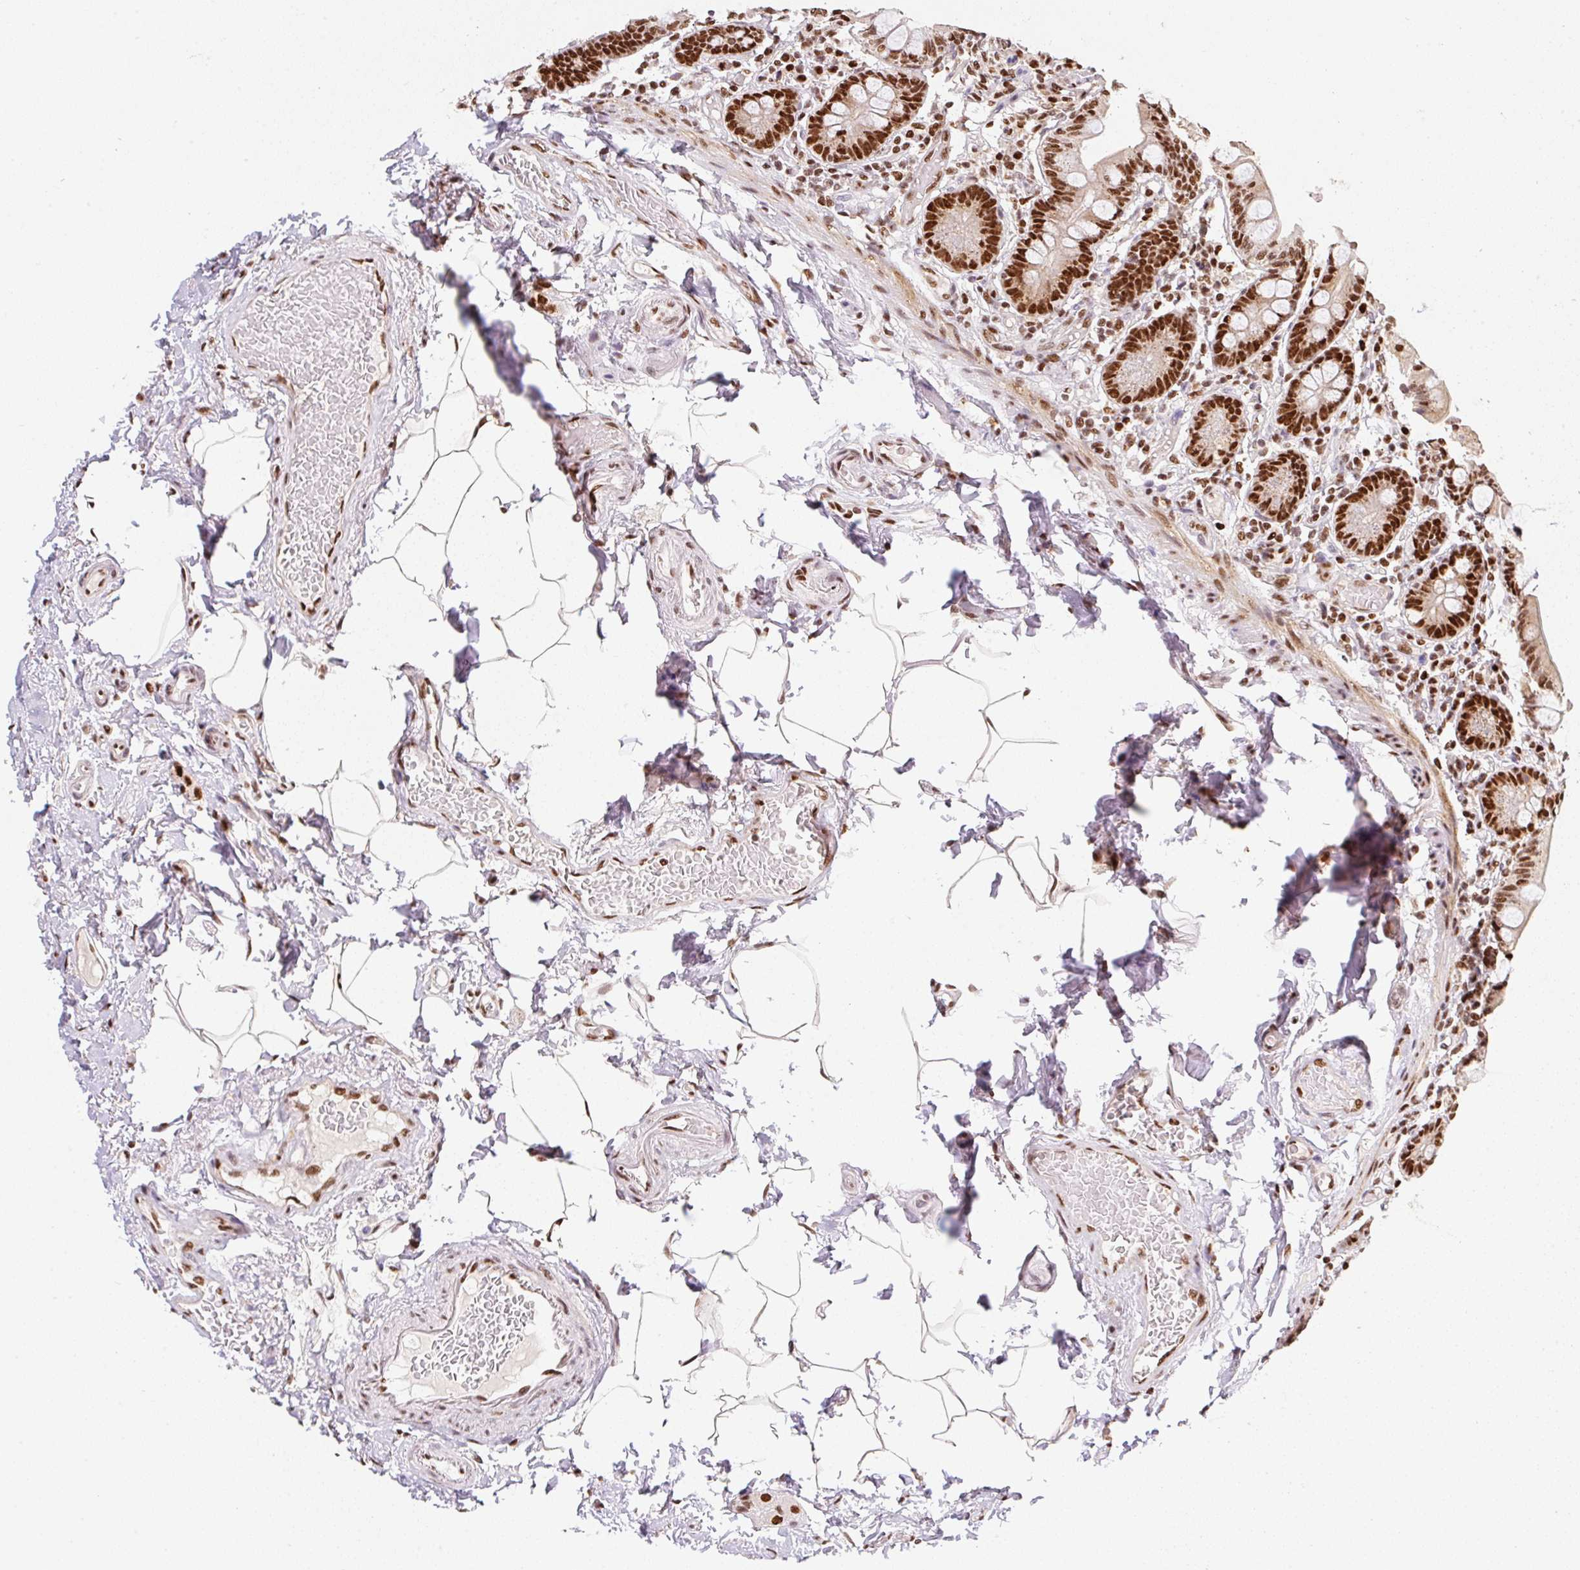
{"staining": {"intensity": "strong", "quantity": ">75%", "location": "nuclear"}, "tissue": "small intestine", "cell_type": "Glandular cells", "image_type": "normal", "snomed": [{"axis": "morphology", "description": "Normal tissue, NOS"}, {"axis": "topography", "description": "Small intestine"}], "caption": "The image demonstrates immunohistochemical staining of normal small intestine. There is strong nuclear expression is seen in approximately >75% of glandular cells.", "gene": "GPR139", "patient": {"sex": "female", "age": 64}}